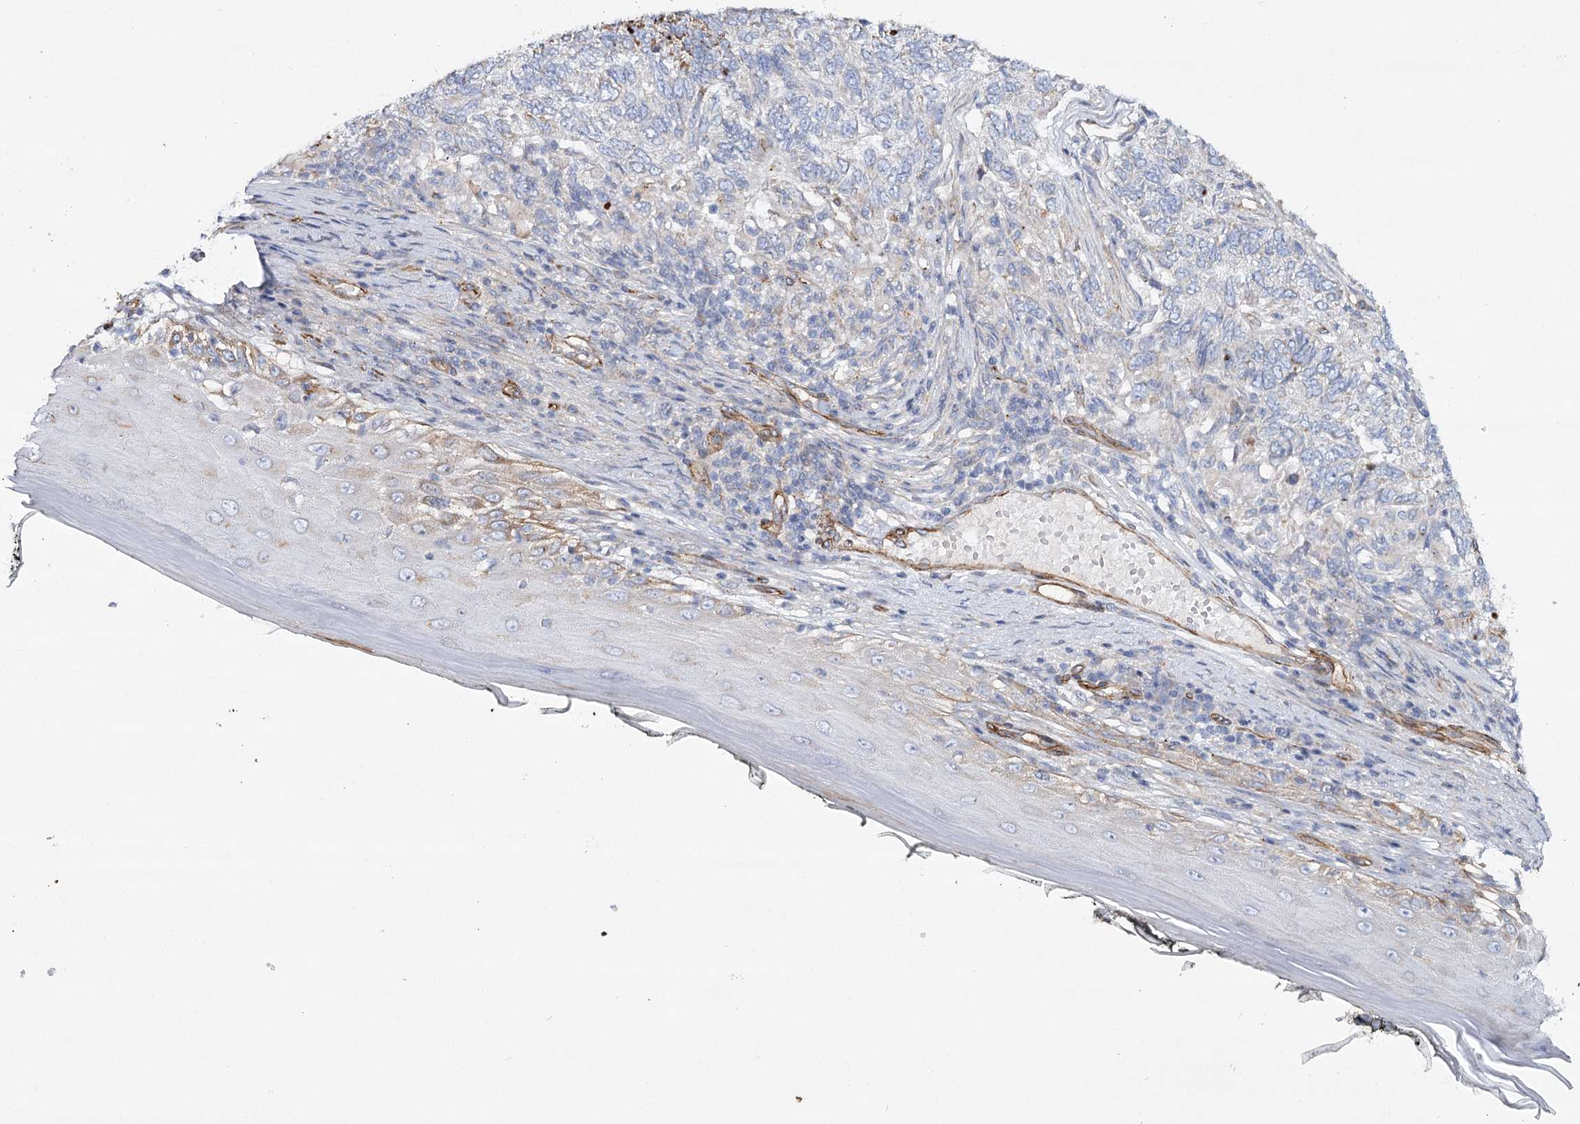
{"staining": {"intensity": "negative", "quantity": "none", "location": "none"}, "tissue": "skin cancer", "cell_type": "Tumor cells", "image_type": "cancer", "snomed": [{"axis": "morphology", "description": "Basal cell carcinoma"}, {"axis": "topography", "description": "Skin"}], "caption": "This is an immunohistochemistry (IHC) histopathology image of basal cell carcinoma (skin). There is no positivity in tumor cells.", "gene": "TMEM164", "patient": {"sex": "female", "age": 65}}